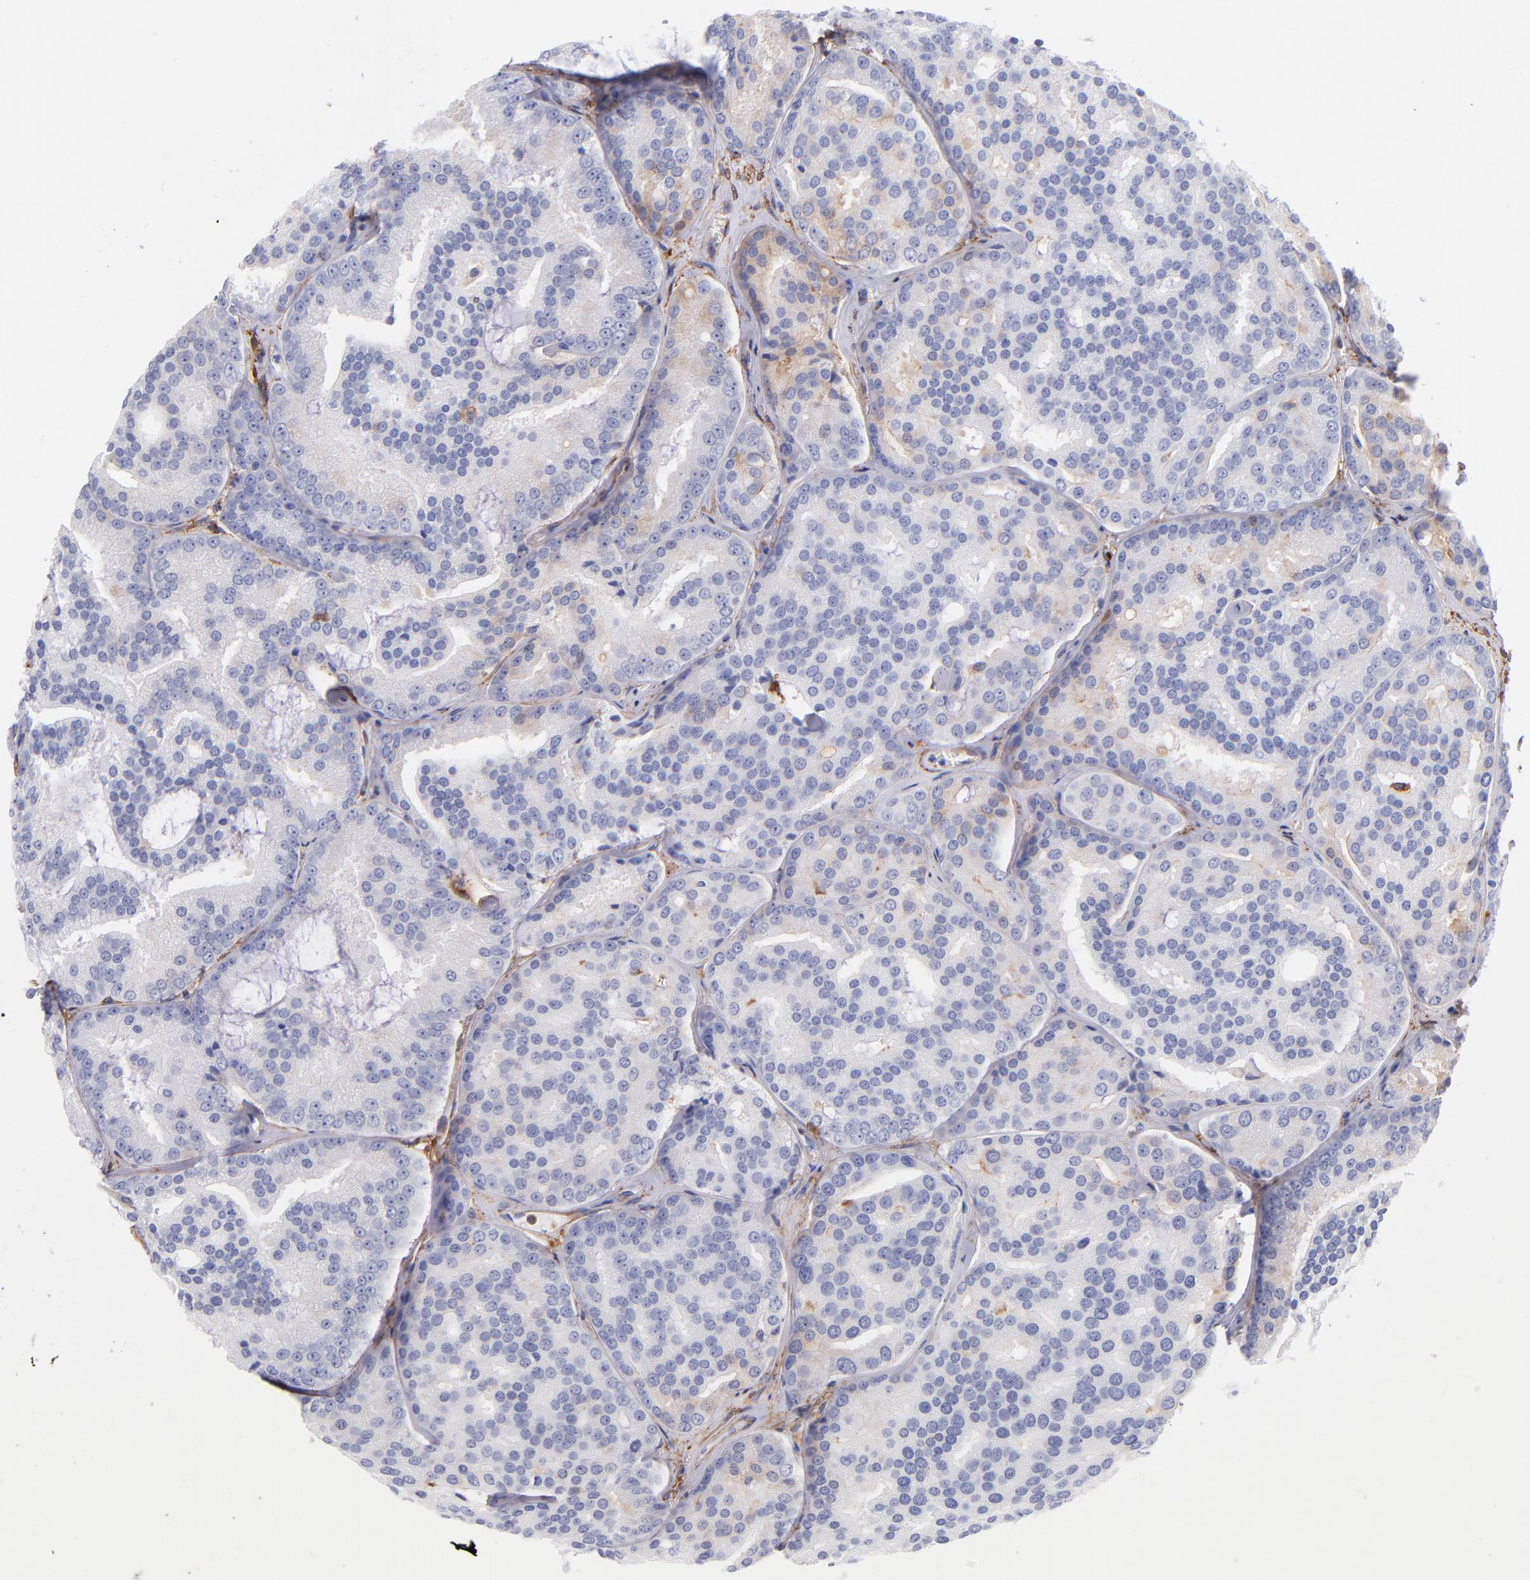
{"staining": {"intensity": "weak", "quantity": "<25%", "location": "cytoplasmic/membranous"}, "tissue": "prostate cancer", "cell_type": "Tumor cells", "image_type": "cancer", "snomed": [{"axis": "morphology", "description": "Adenocarcinoma, High grade"}, {"axis": "topography", "description": "Prostate"}], "caption": "This is an immunohistochemistry (IHC) micrograph of human adenocarcinoma (high-grade) (prostate). There is no positivity in tumor cells.", "gene": "PRKCA", "patient": {"sex": "male", "age": 64}}